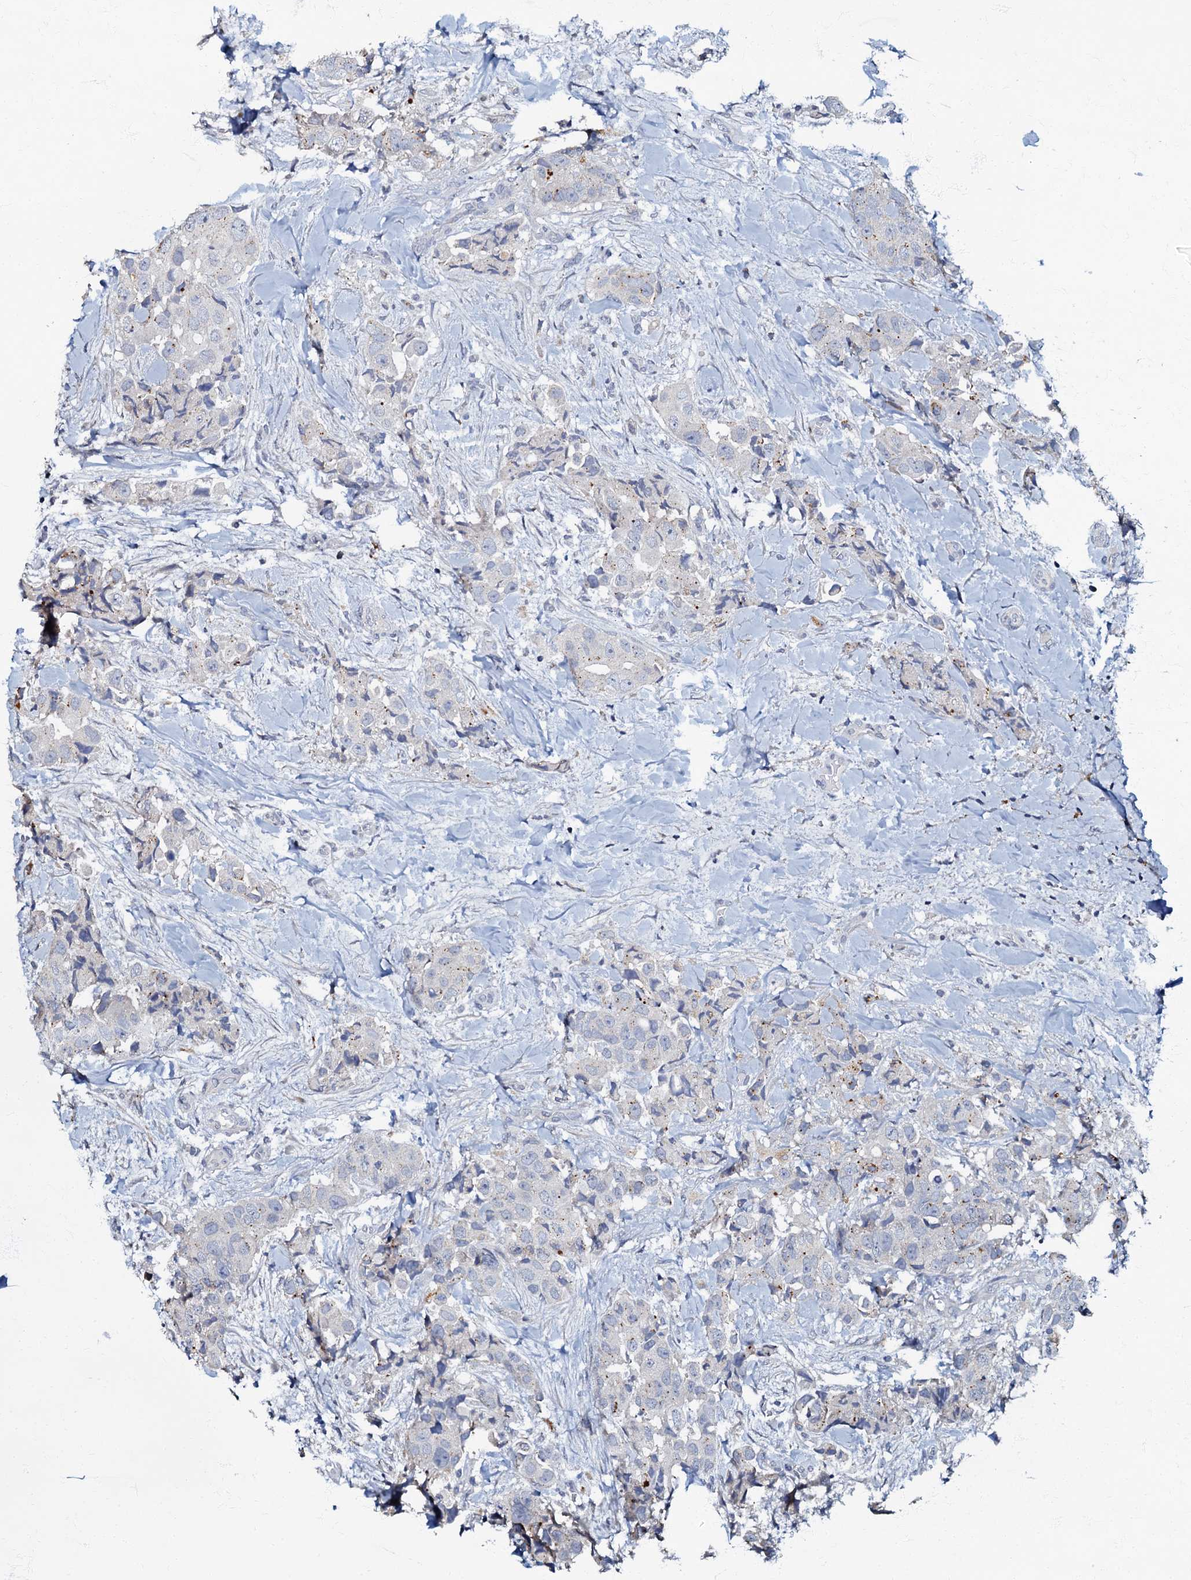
{"staining": {"intensity": "negative", "quantity": "none", "location": "none"}, "tissue": "breast cancer", "cell_type": "Tumor cells", "image_type": "cancer", "snomed": [{"axis": "morphology", "description": "Normal tissue, NOS"}, {"axis": "morphology", "description": "Duct carcinoma"}, {"axis": "topography", "description": "Breast"}], "caption": "IHC histopathology image of breast cancer (infiltrating ductal carcinoma) stained for a protein (brown), which shows no positivity in tumor cells.", "gene": "OLAH", "patient": {"sex": "female", "age": 62}}